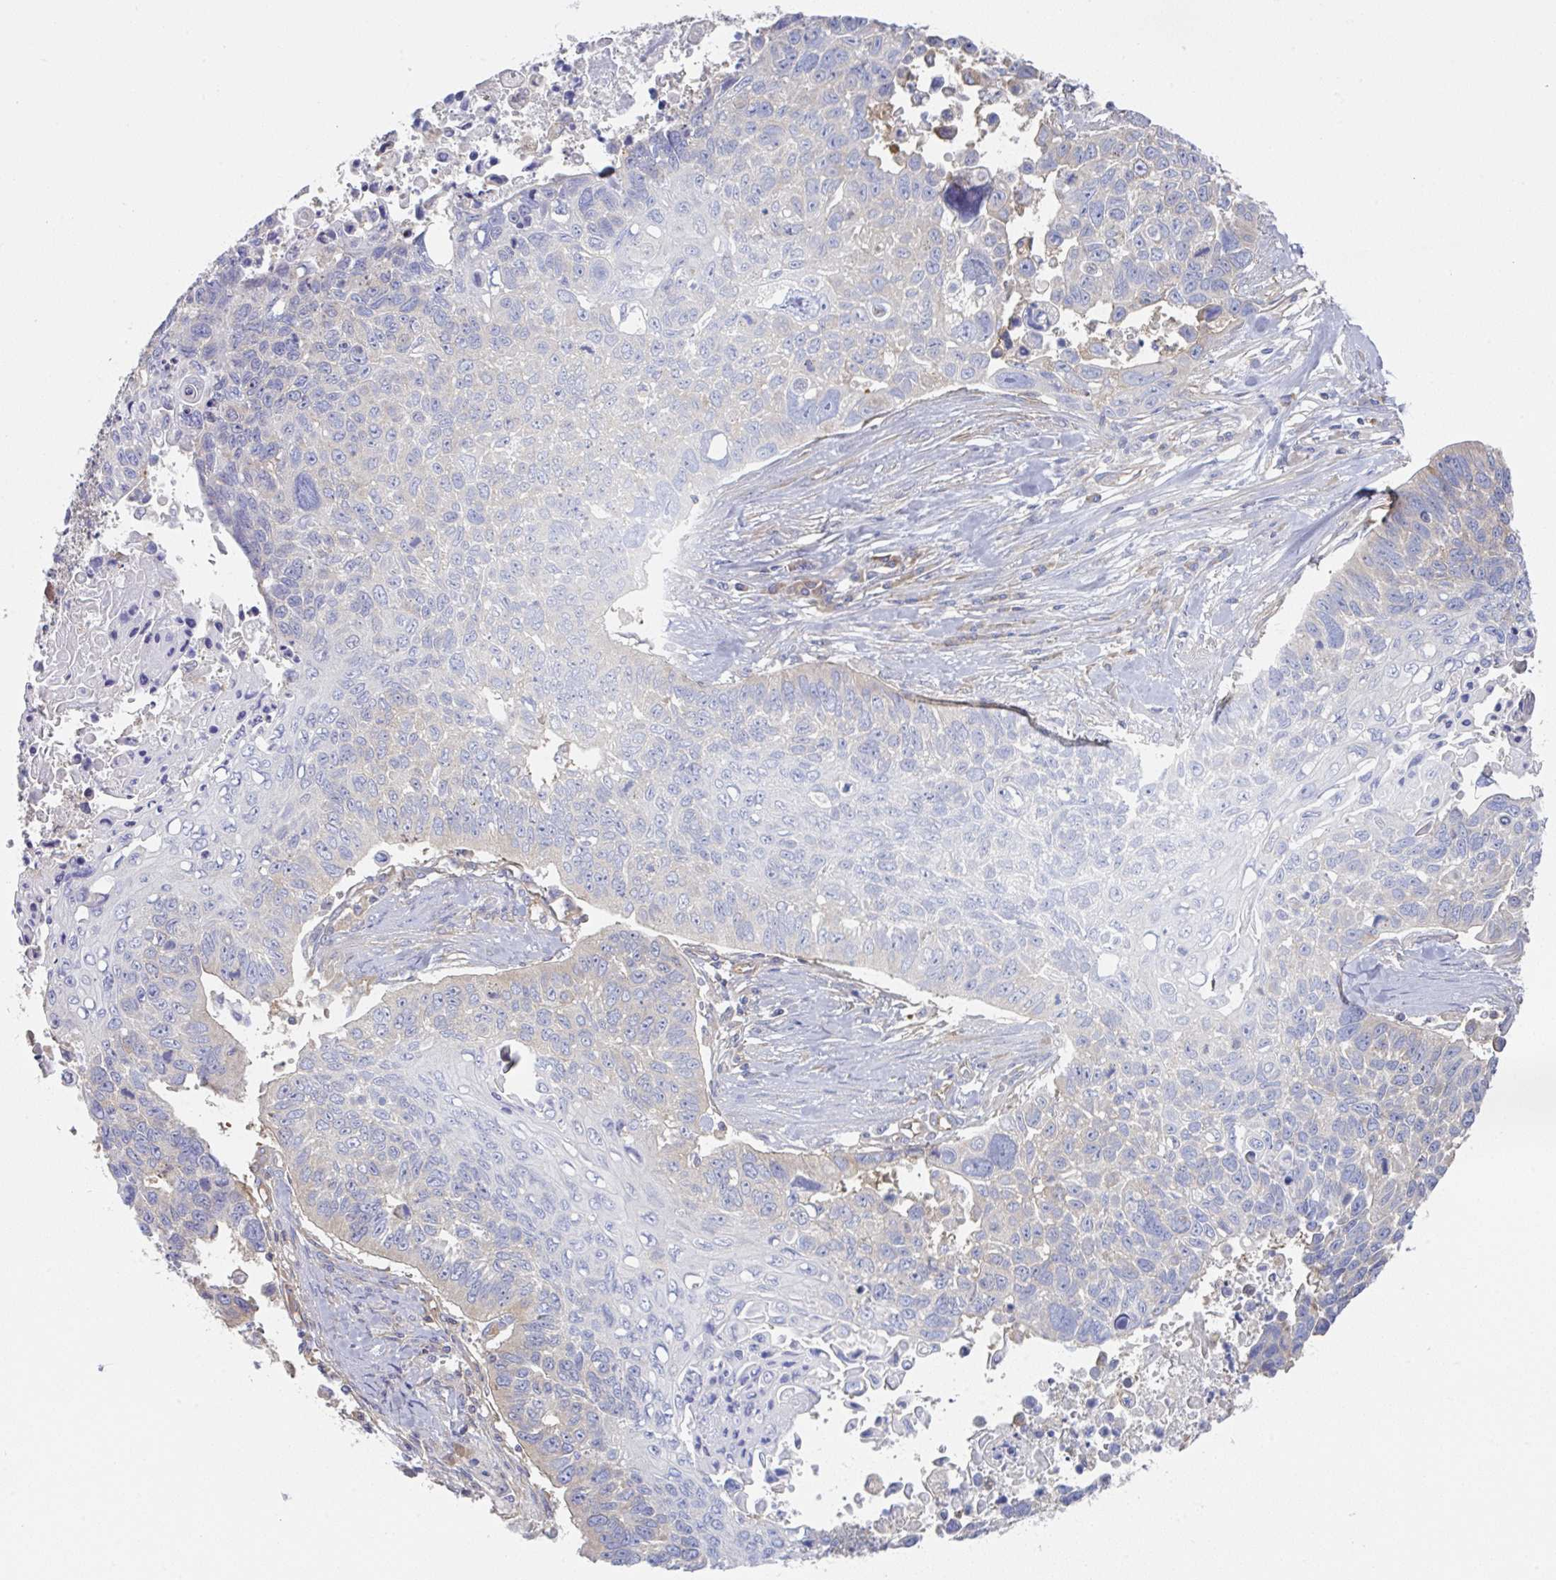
{"staining": {"intensity": "negative", "quantity": "none", "location": "none"}, "tissue": "lung cancer", "cell_type": "Tumor cells", "image_type": "cancer", "snomed": [{"axis": "morphology", "description": "Squamous cell carcinoma, NOS"}, {"axis": "topography", "description": "Lung"}], "caption": "Tumor cells are negative for protein expression in human lung squamous cell carcinoma. (DAB IHC with hematoxylin counter stain).", "gene": "AMPD2", "patient": {"sex": "male", "age": 62}}